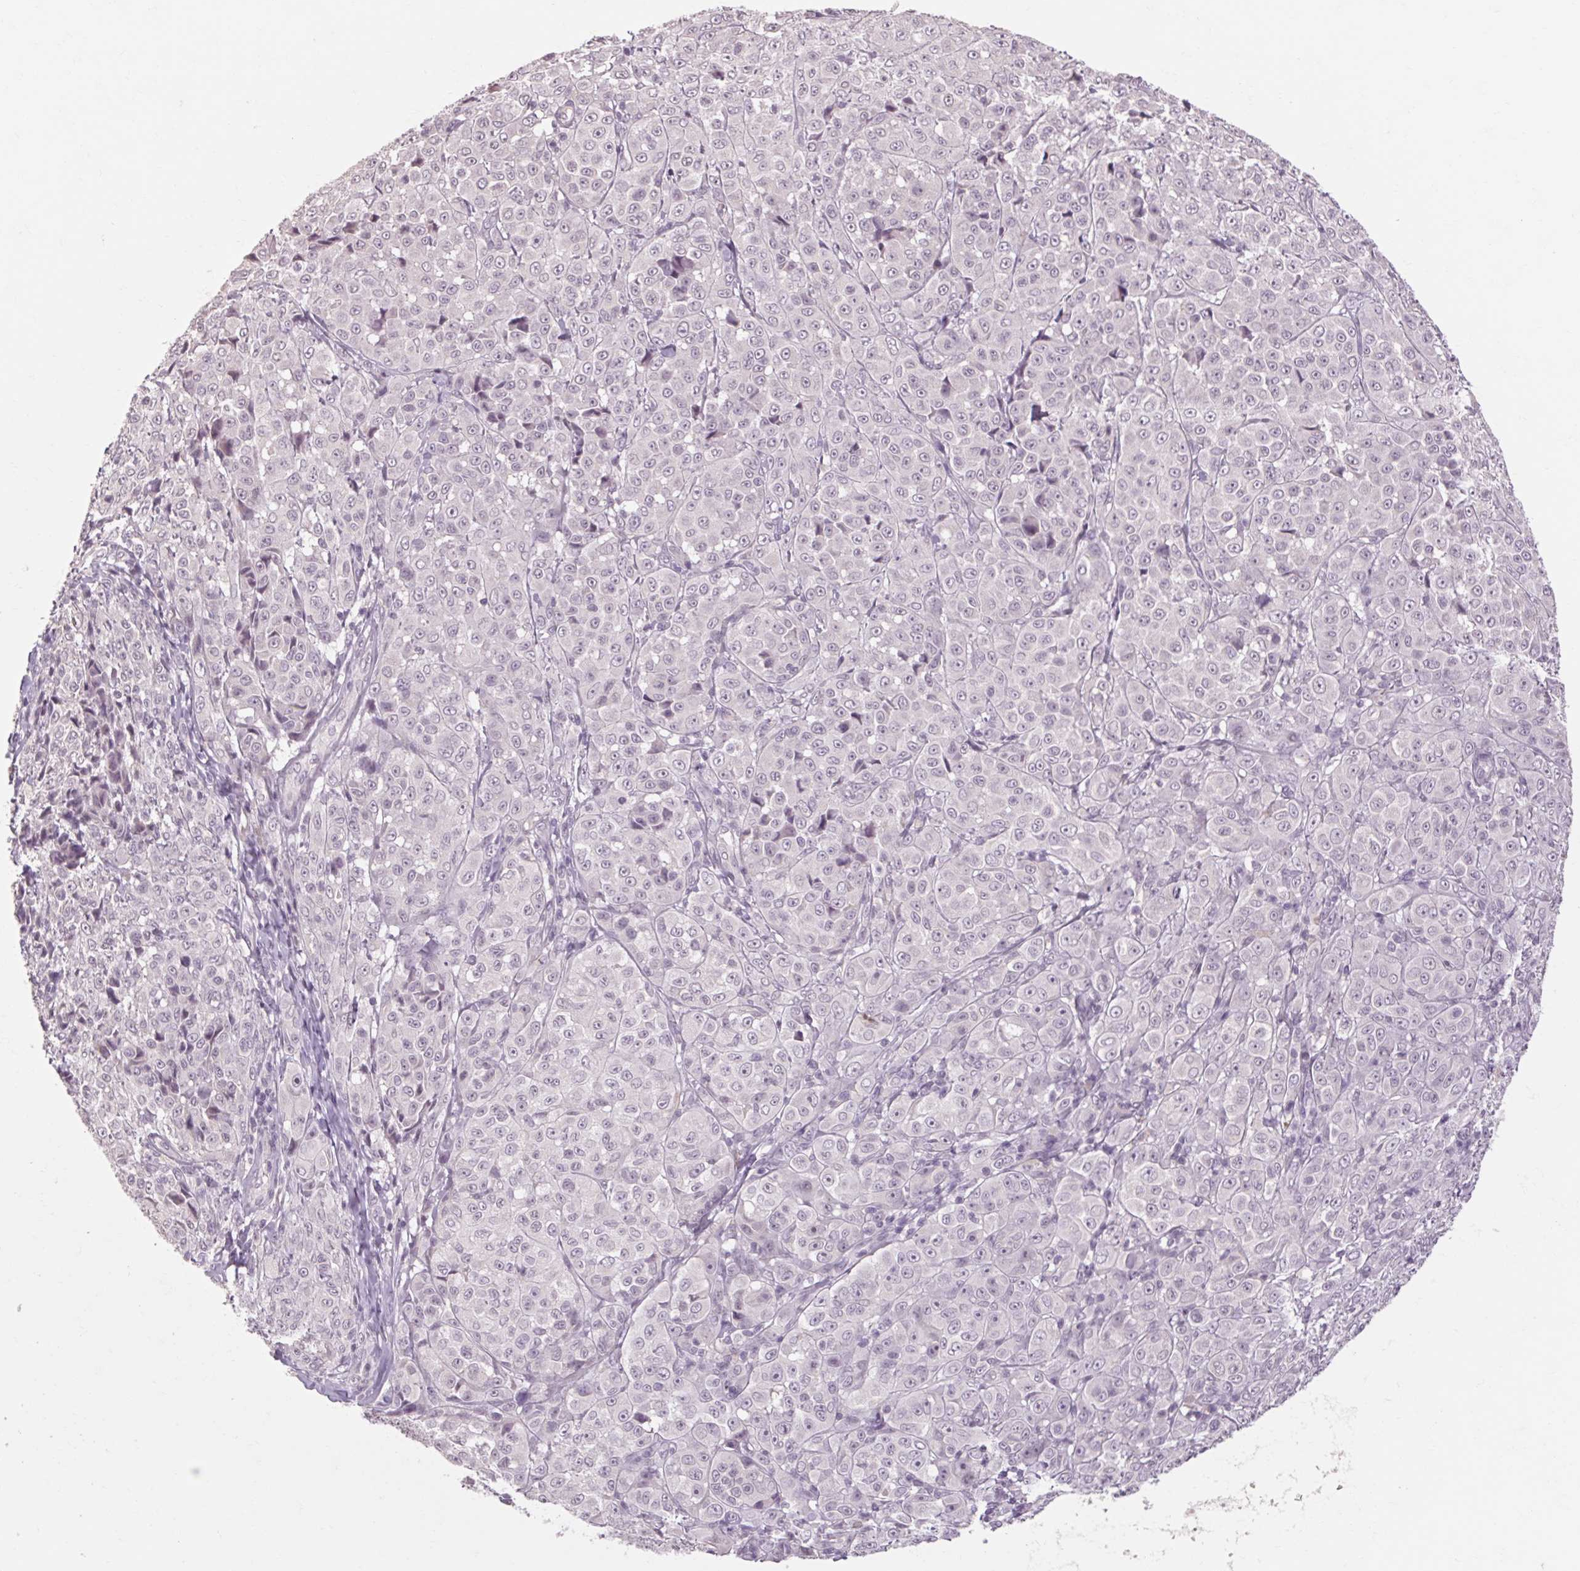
{"staining": {"intensity": "negative", "quantity": "none", "location": "none"}, "tissue": "melanoma", "cell_type": "Tumor cells", "image_type": "cancer", "snomed": [{"axis": "morphology", "description": "Malignant melanoma, NOS"}, {"axis": "topography", "description": "Skin"}], "caption": "Tumor cells show no significant protein positivity in malignant melanoma.", "gene": "POMC", "patient": {"sex": "male", "age": 89}}